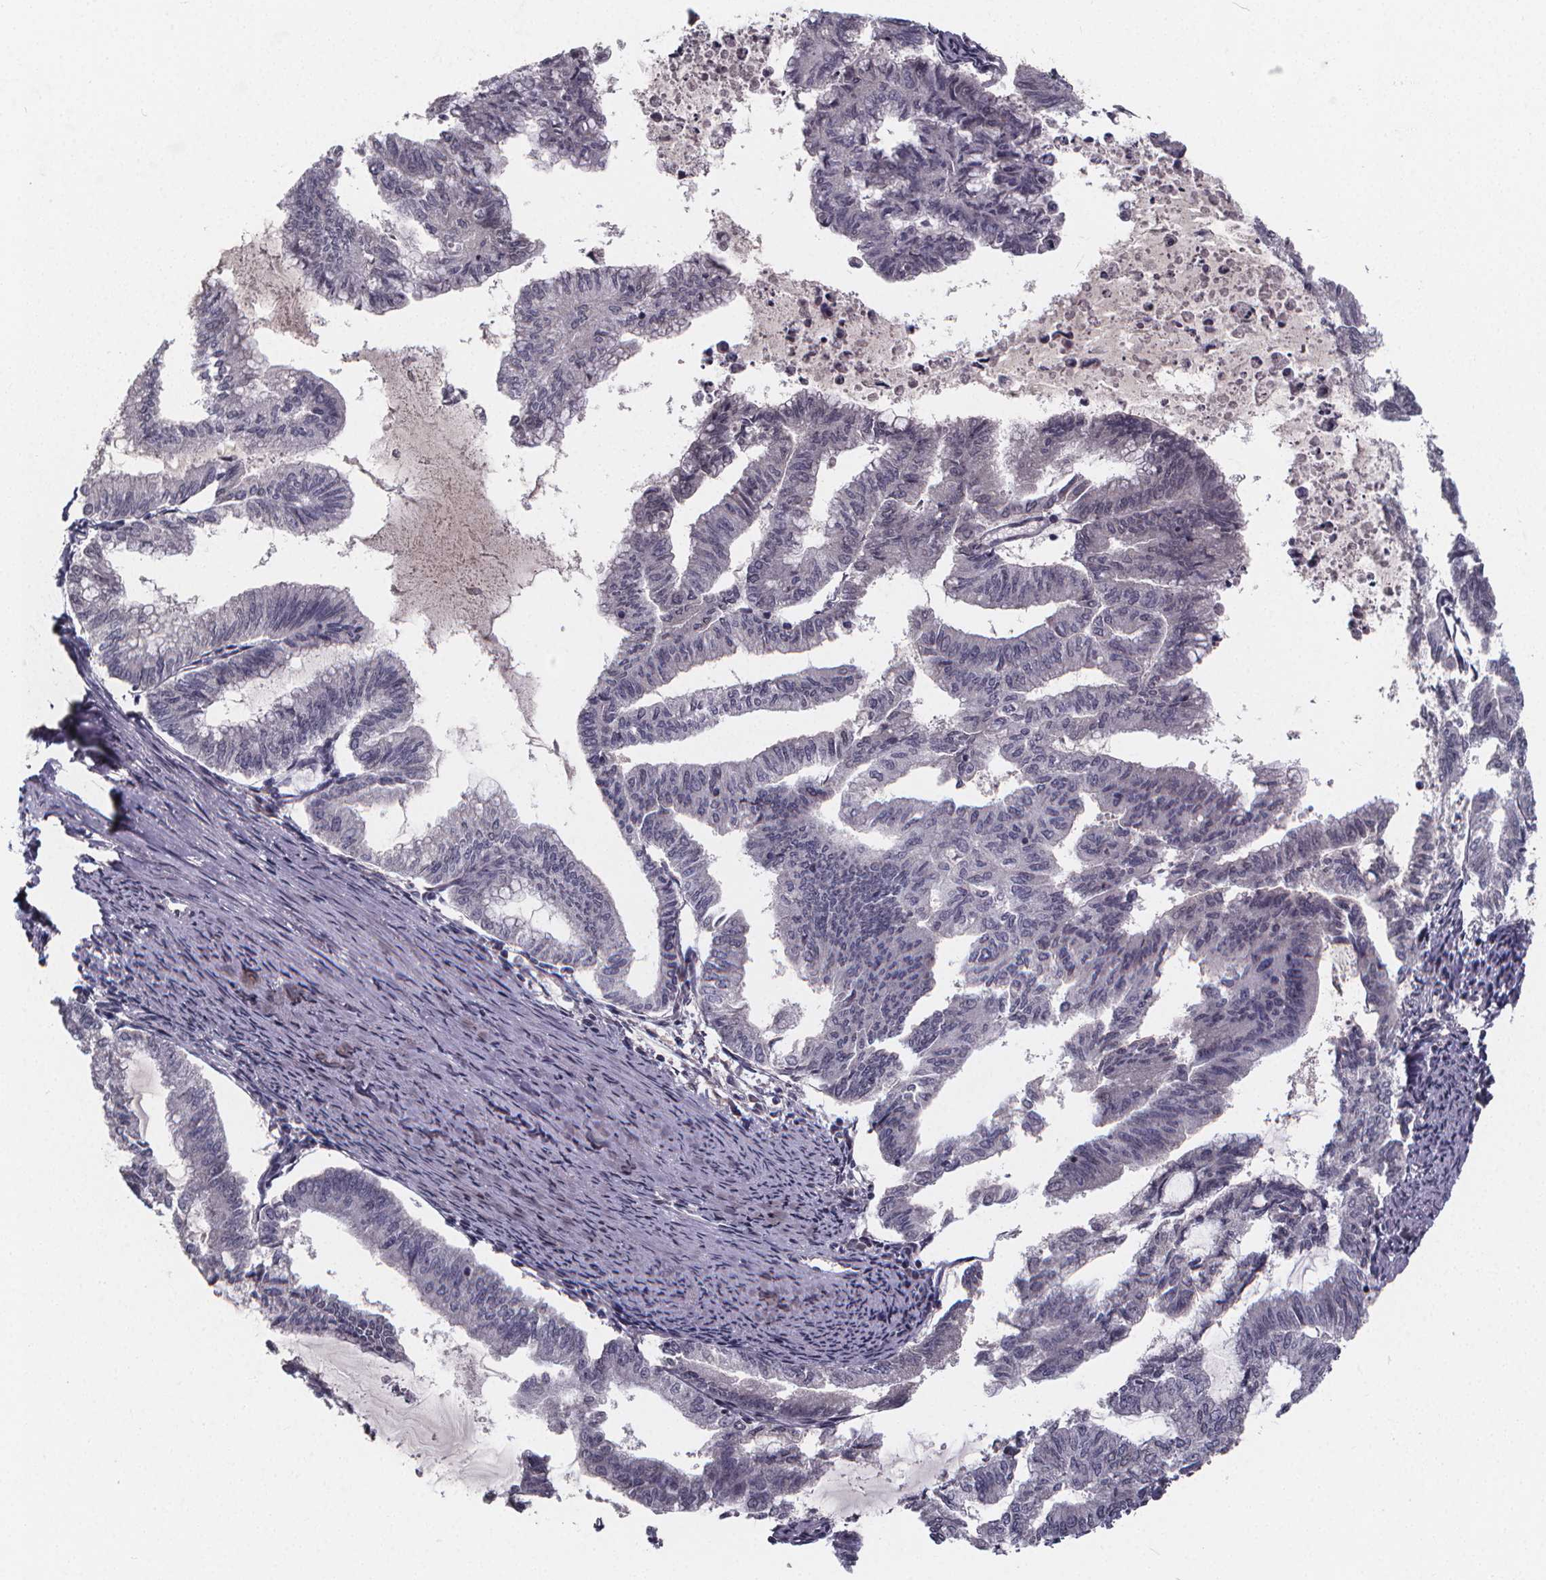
{"staining": {"intensity": "negative", "quantity": "none", "location": "none"}, "tissue": "endometrial cancer", "cell_type": "Tumor cells", "image_type": "cancer", "snomed": [{"axis": "morphology", "description": "Adenocarcinoma, NOS"}, {"axis": "topography", "description": "Endometrium"}], "caption": "The immunohistochemistry (IHC) histopathology image has no significant expression in tumor cells of adenocarcinoma (endometrial) tissue.", "gene": "AGT", "patient": {"sex": "female", "age": 79}}